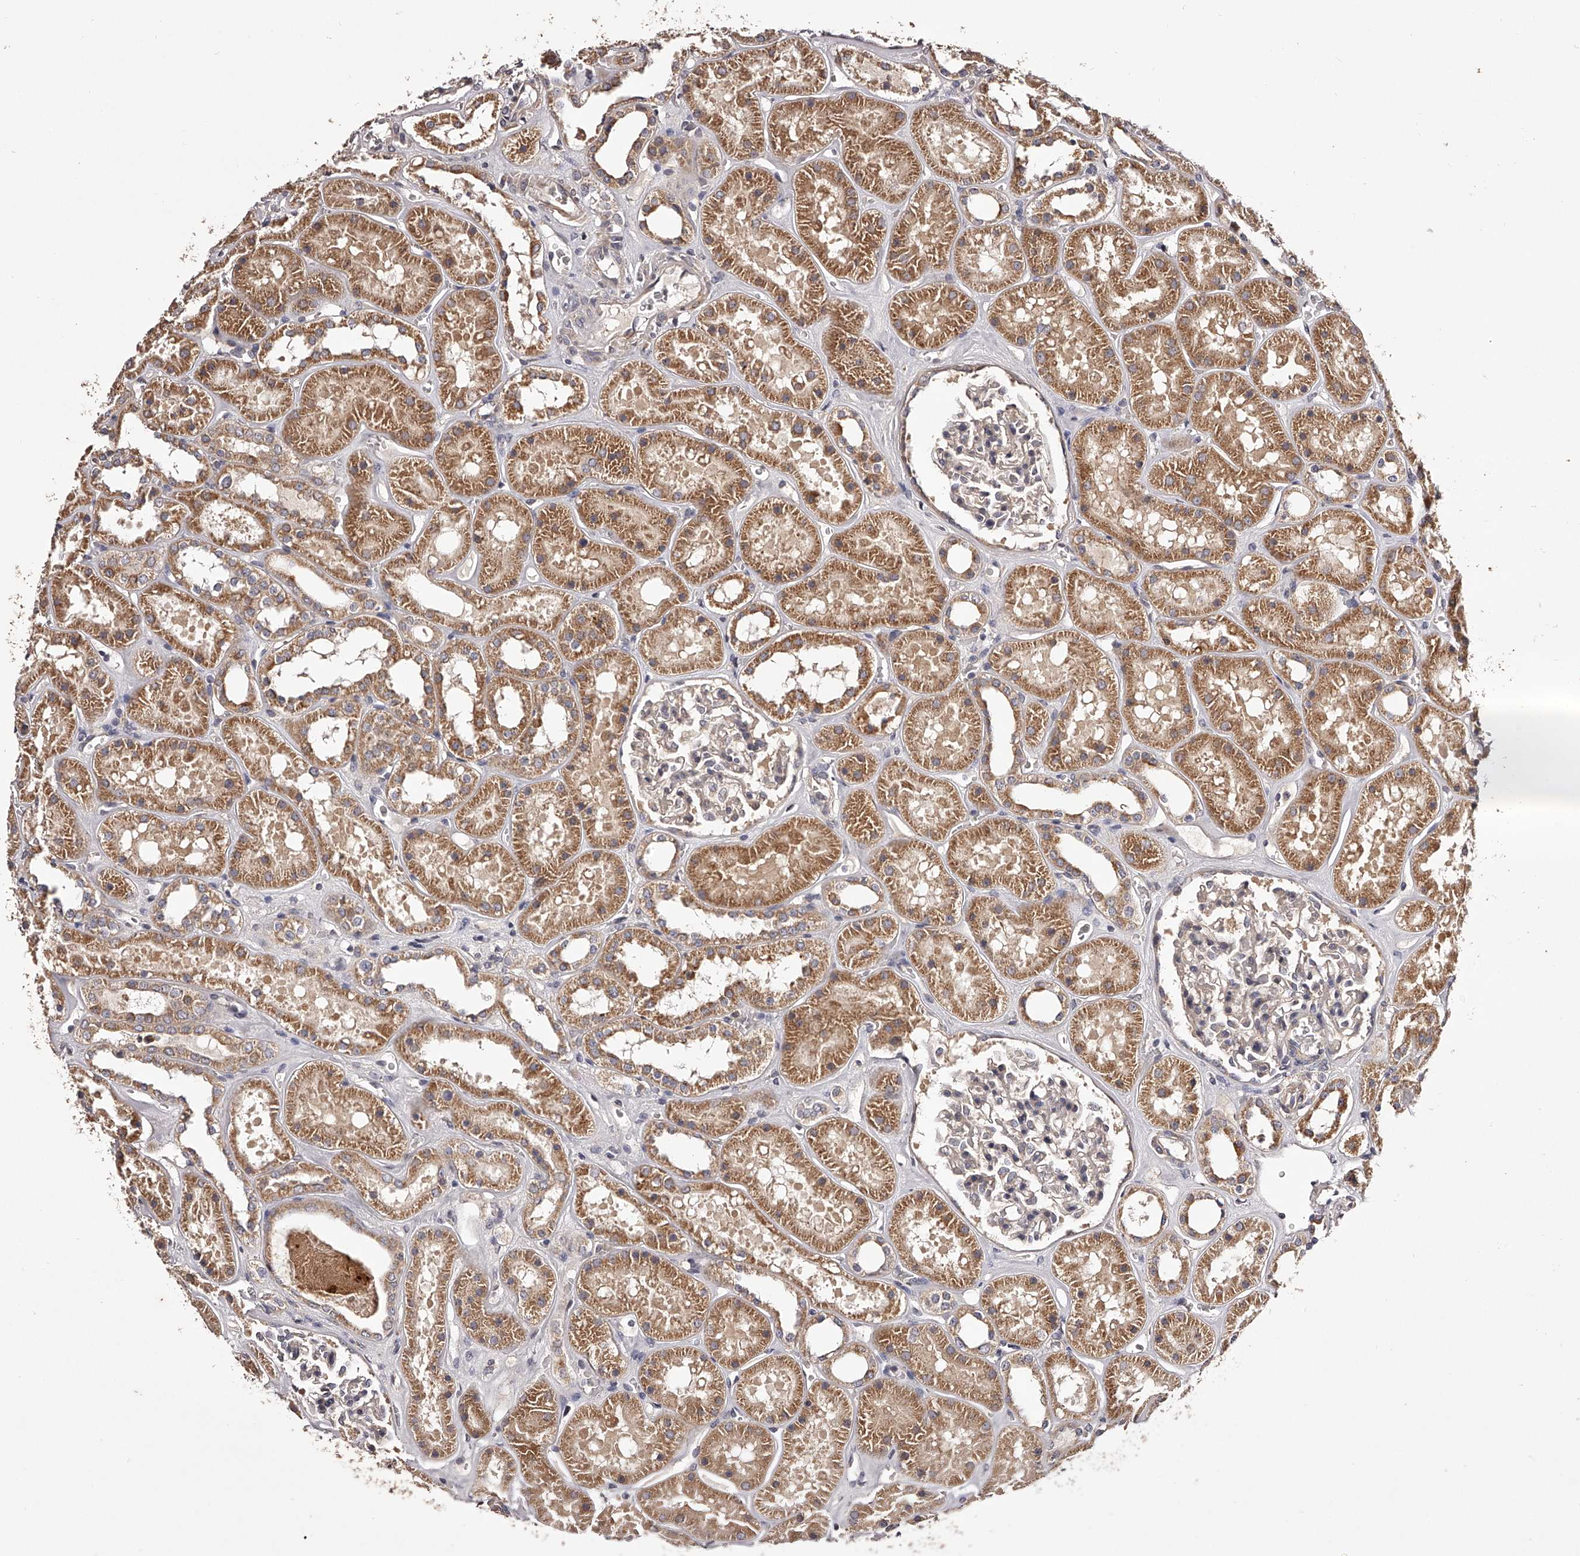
{"staining": {"intensity": "weak", "quantity": "<25%", "location": "cytoplasmic/membranous"}, "tissue": "kidney", "cell_type": "Cells in glomeruli", "image_type": "normal", "snomed": [{"axis": "morphology", "description": "Normal tissue, NOS"}, {"axis": "topography", "description": "Kidney"}], "caption": "The immunohistochemistry histopathology image has no significant positivity in cells in glomeruli of kidney. (DAB (3,3'-diaminobenzidine) immunohistochemistry, high magnification).", "gene": "ODF2L", "patient": {"sex": "female", "age": 41}}